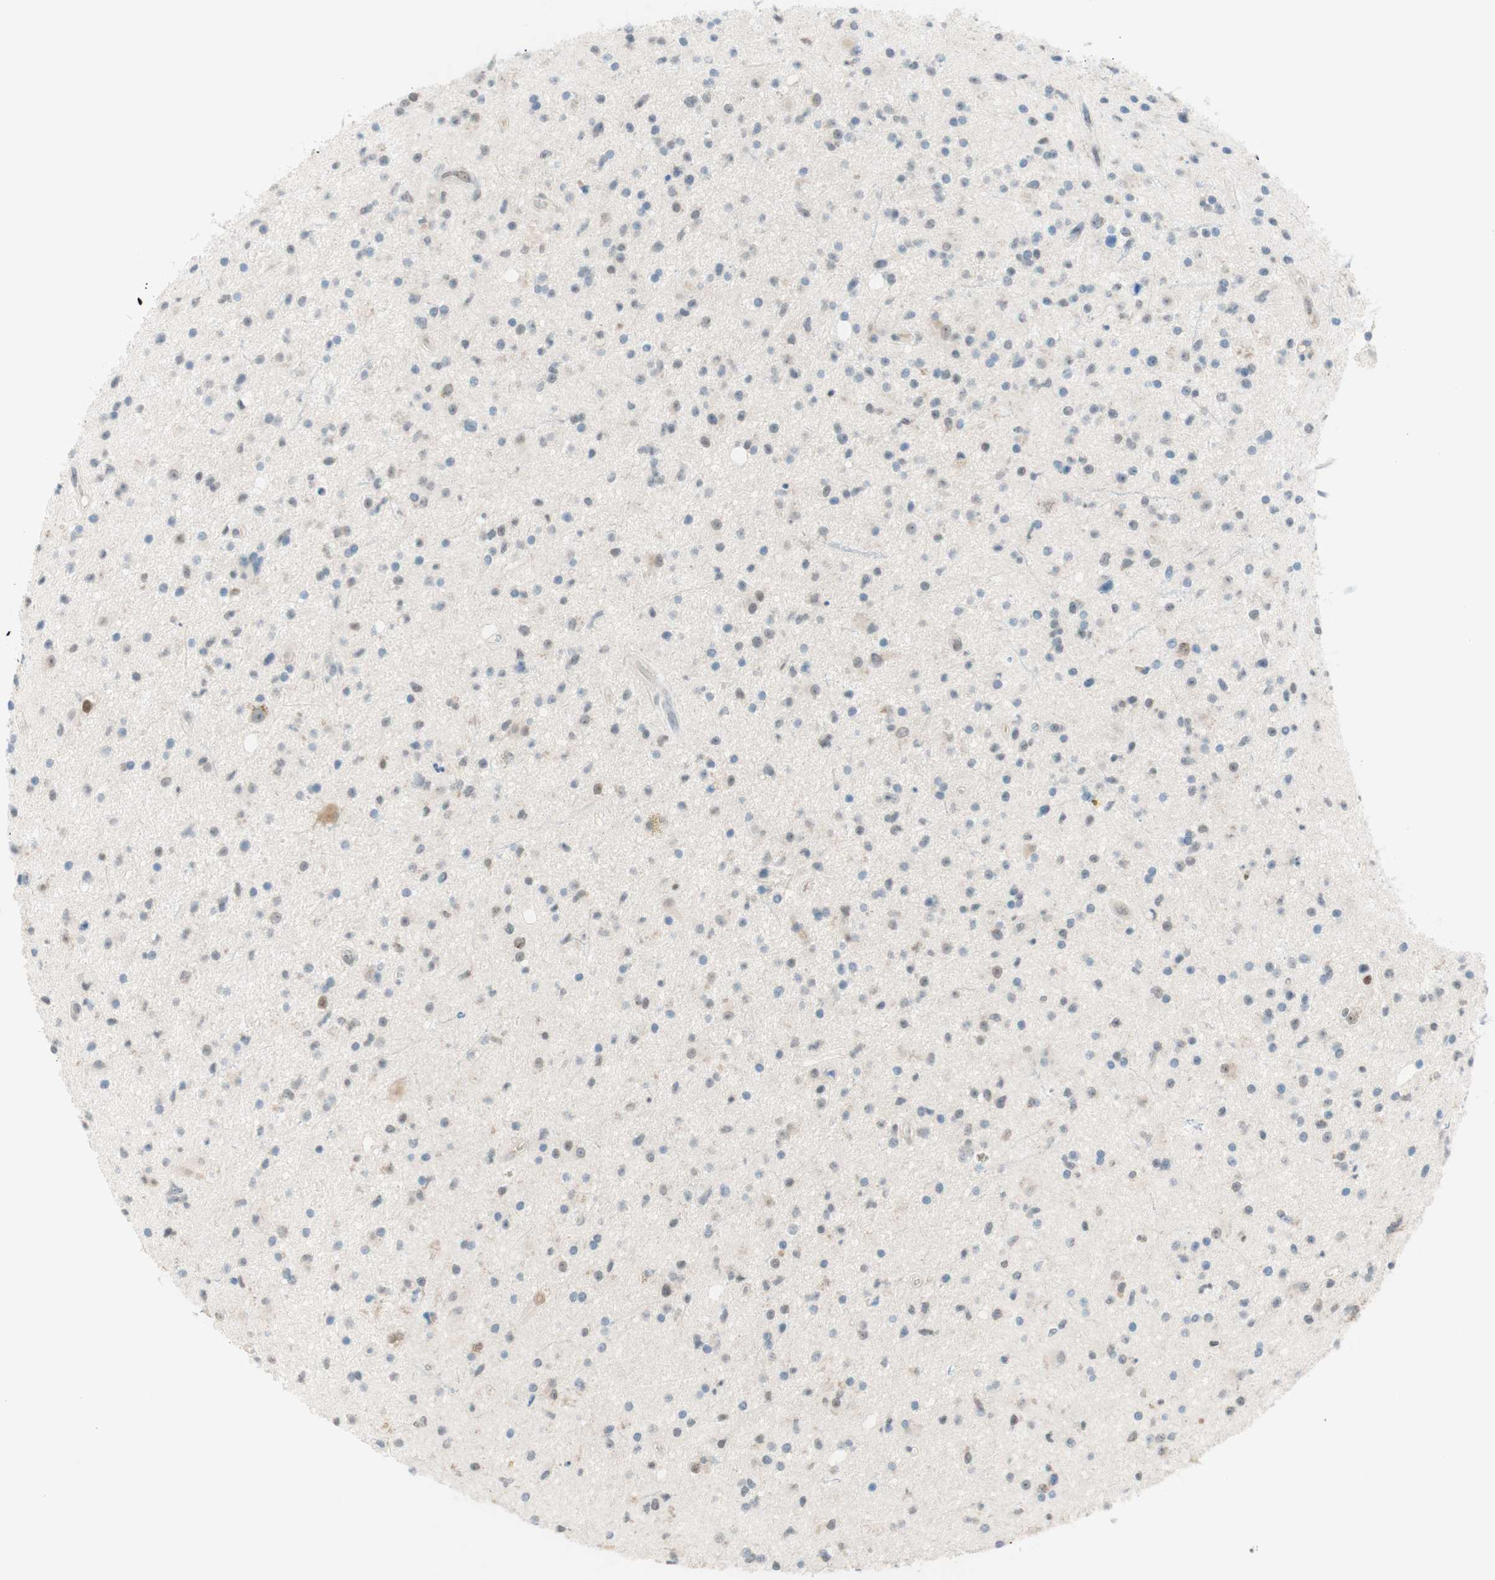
{"staining": {"intensity": "weak", "quantity": "<25%", "location": "nuclear"}, "tissue": "glioma", "cell_type": "Tumor cells", "image_type": "cancer", "snomed": [{"axis": "morphology", "description": "Glioma, malignant, High grade"}, {"axis": "topography", "description": "Brain"}], "caption": "High-grade glioma (malignant) stained for a protein using IHC exhibits no positivity tumor cells.", "gene": "JPH1", "patient": {"sex": "male", "age": 33}}